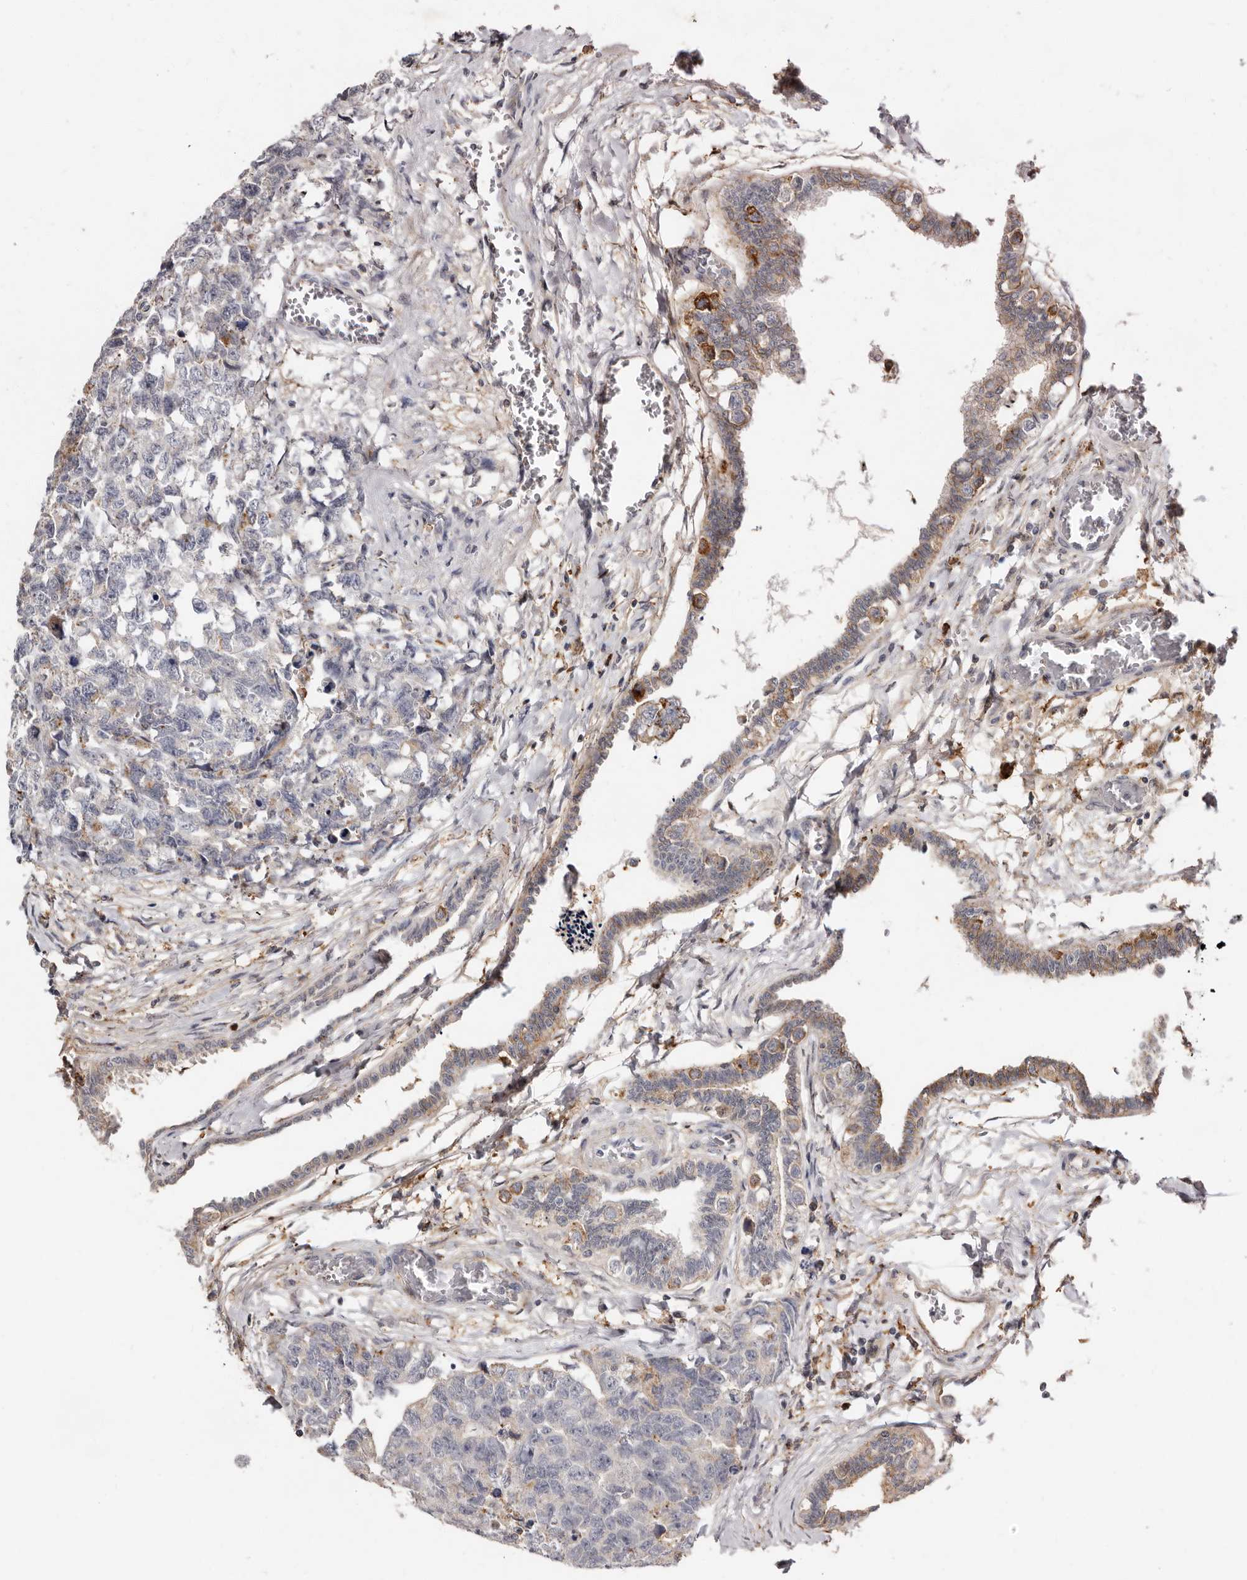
{"staining": {"intensity": "moderate", "quantity": "<25%", "location": "cytoplasmic/membranous"}, "tissue": "testis cancer", "cell_type": "Tumor cells", "image_type": "cancer", "snomed": [{"axis": "morphology", "description": "Carcinoma, Embryonal, NOS"}, {"axis": "topography", "description": "Testis"}], "caption": "Testis cancer (embryonal carcinoma) tissue exhibits moderate cytoplasmic/membranous positivity in about <25% of tumor cells", "gene": "KIF26B", "patient": {"sex": "male", "age": 31}}